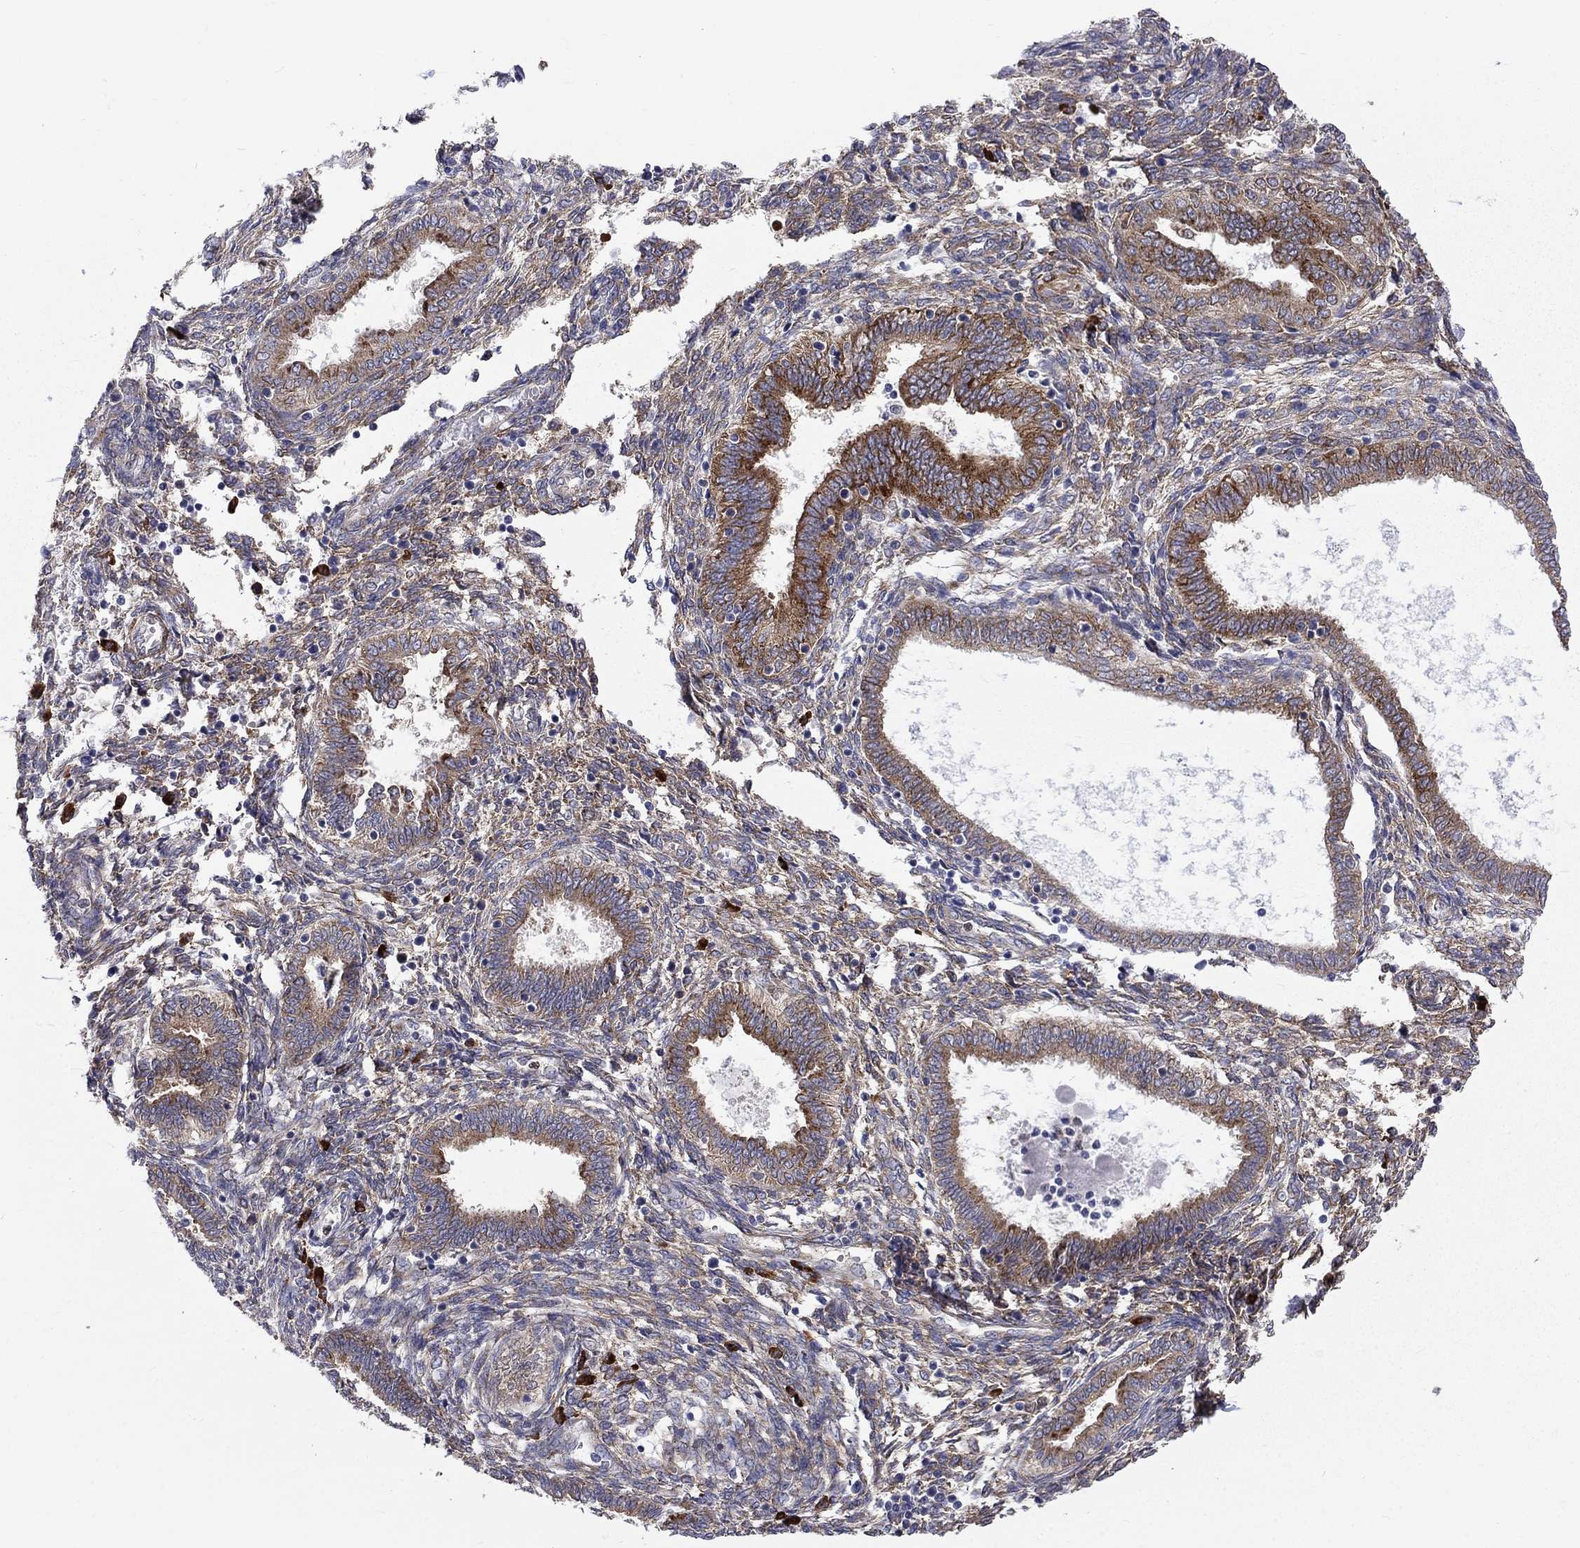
{"staining": {"intensity": "negative", "quantity": "none", "location": "none"}, "tissue": "endometrium", "cell_type": "Cells in endometrial stroma", "image_type": "normal", "snomed": [{"axis": "morphology", "description": "Normal tissue, NOS"}, {"axis": "topography", "description": "Endometrium"}], "caption": "This micrograph is of benign endometrium stained with immunohistochemistry (IHC) to label a protein in brown with the nuclei are counter-stained blue. There is no expression in cells in endometrial stroma. The staining is performed using DAB brown chromogen with nuclei counter-stained in using hematoxylin.", "gene": "PABPC4", "patient": {"sex": "female", "age": 42}}